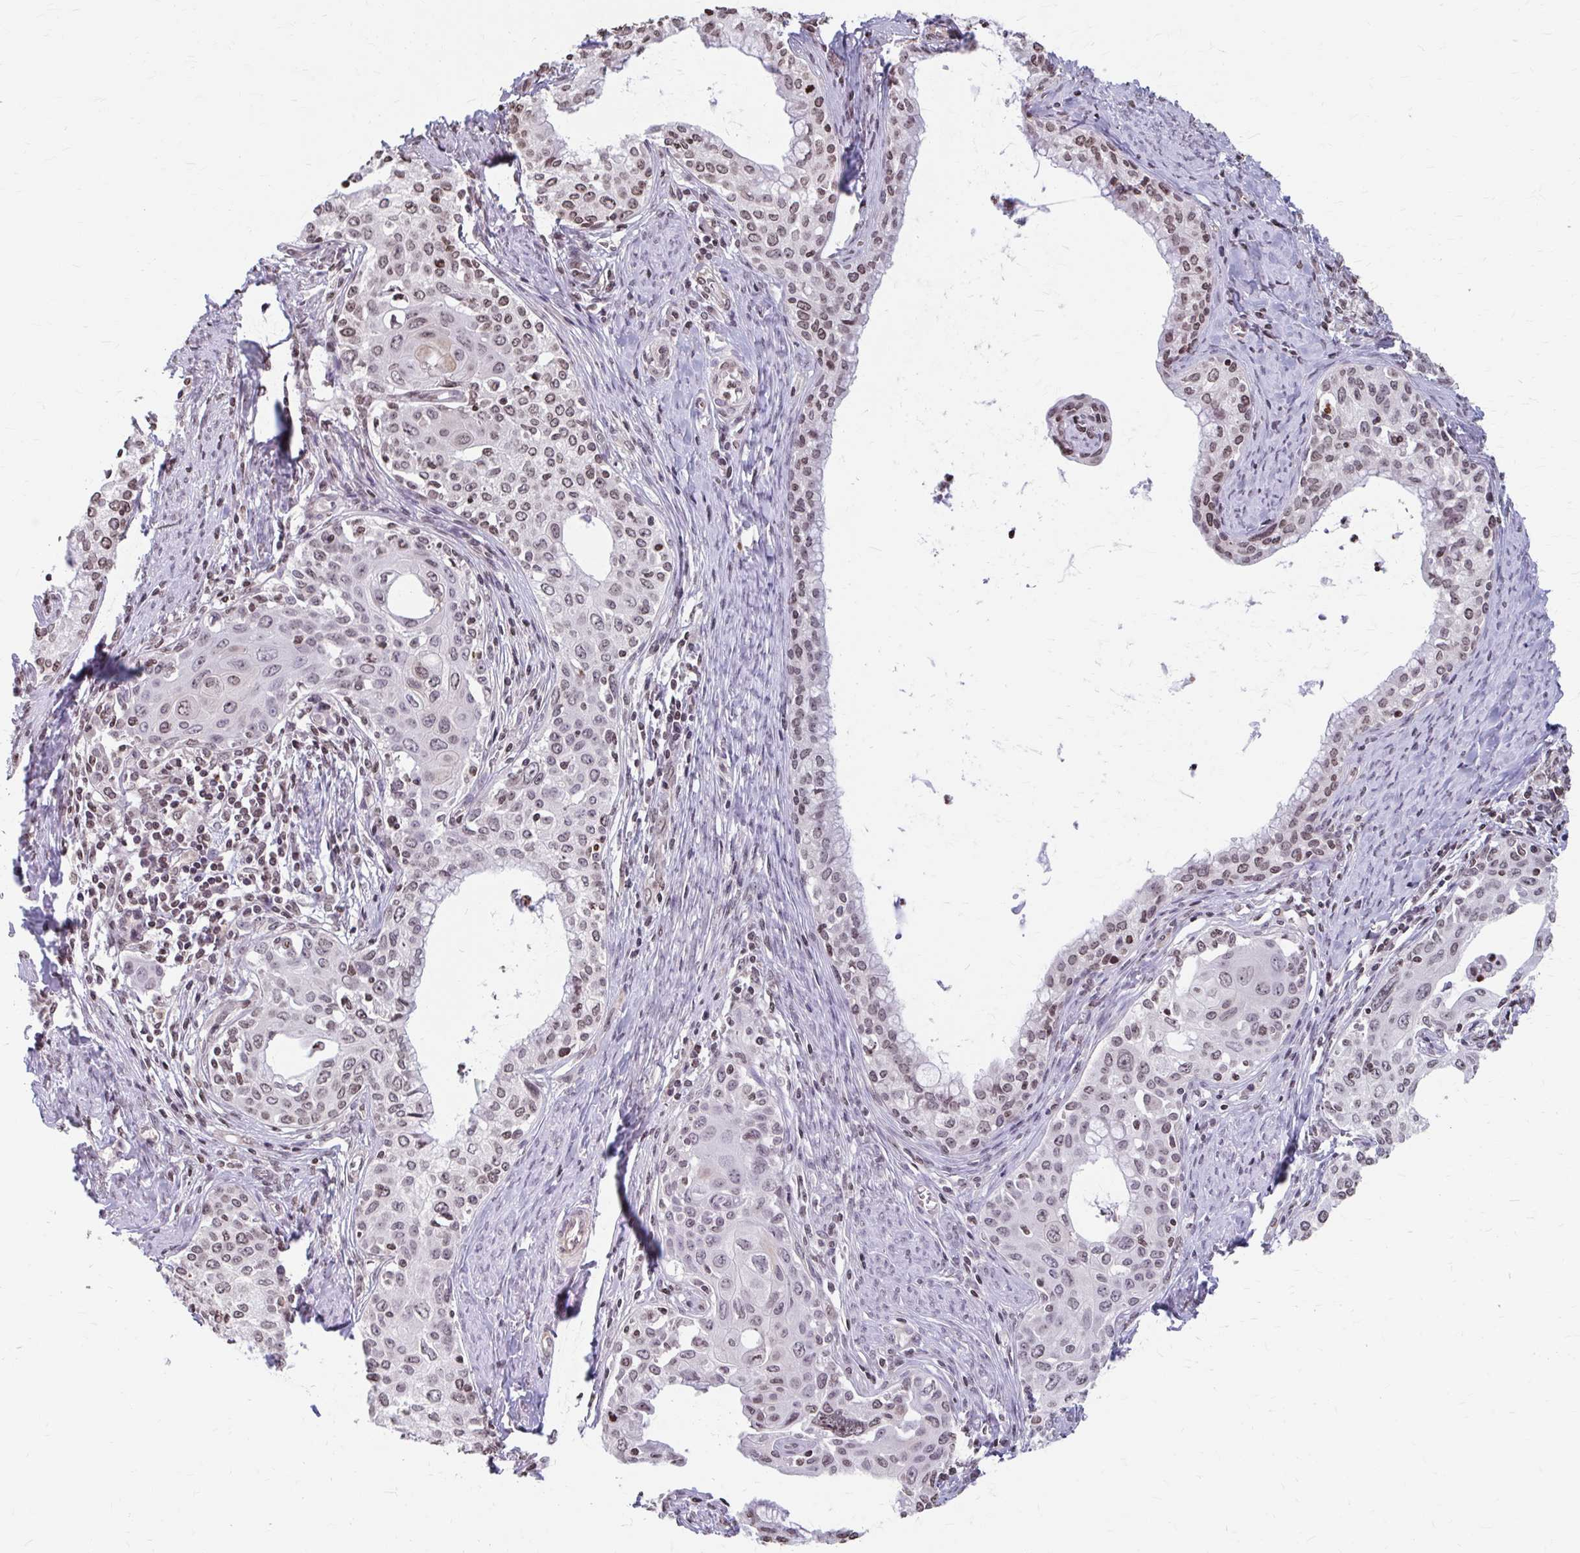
{"staining": {"intensity": "moderate", "quantity": "25%-75%", "location": "nuclear"}, "tissue": "cervical cancer", "cell_type": "Tumor cells", "image_type": "cancer", "snomed": [{"axis": "morphology", "description": "Squamous cell carcinoma, NOS"}, {"axis": "morphology", "description": "Adenocarcinoma, NOS"}, {"axis": "topography", "description": "Cervix"}], "caption": "Human adenocarcinoma (cervical) stained with a protein marker exhibits moderate staining in tumor cells.", "gene": "ORC3", "patient": {"sex": "female", "age": 52}}